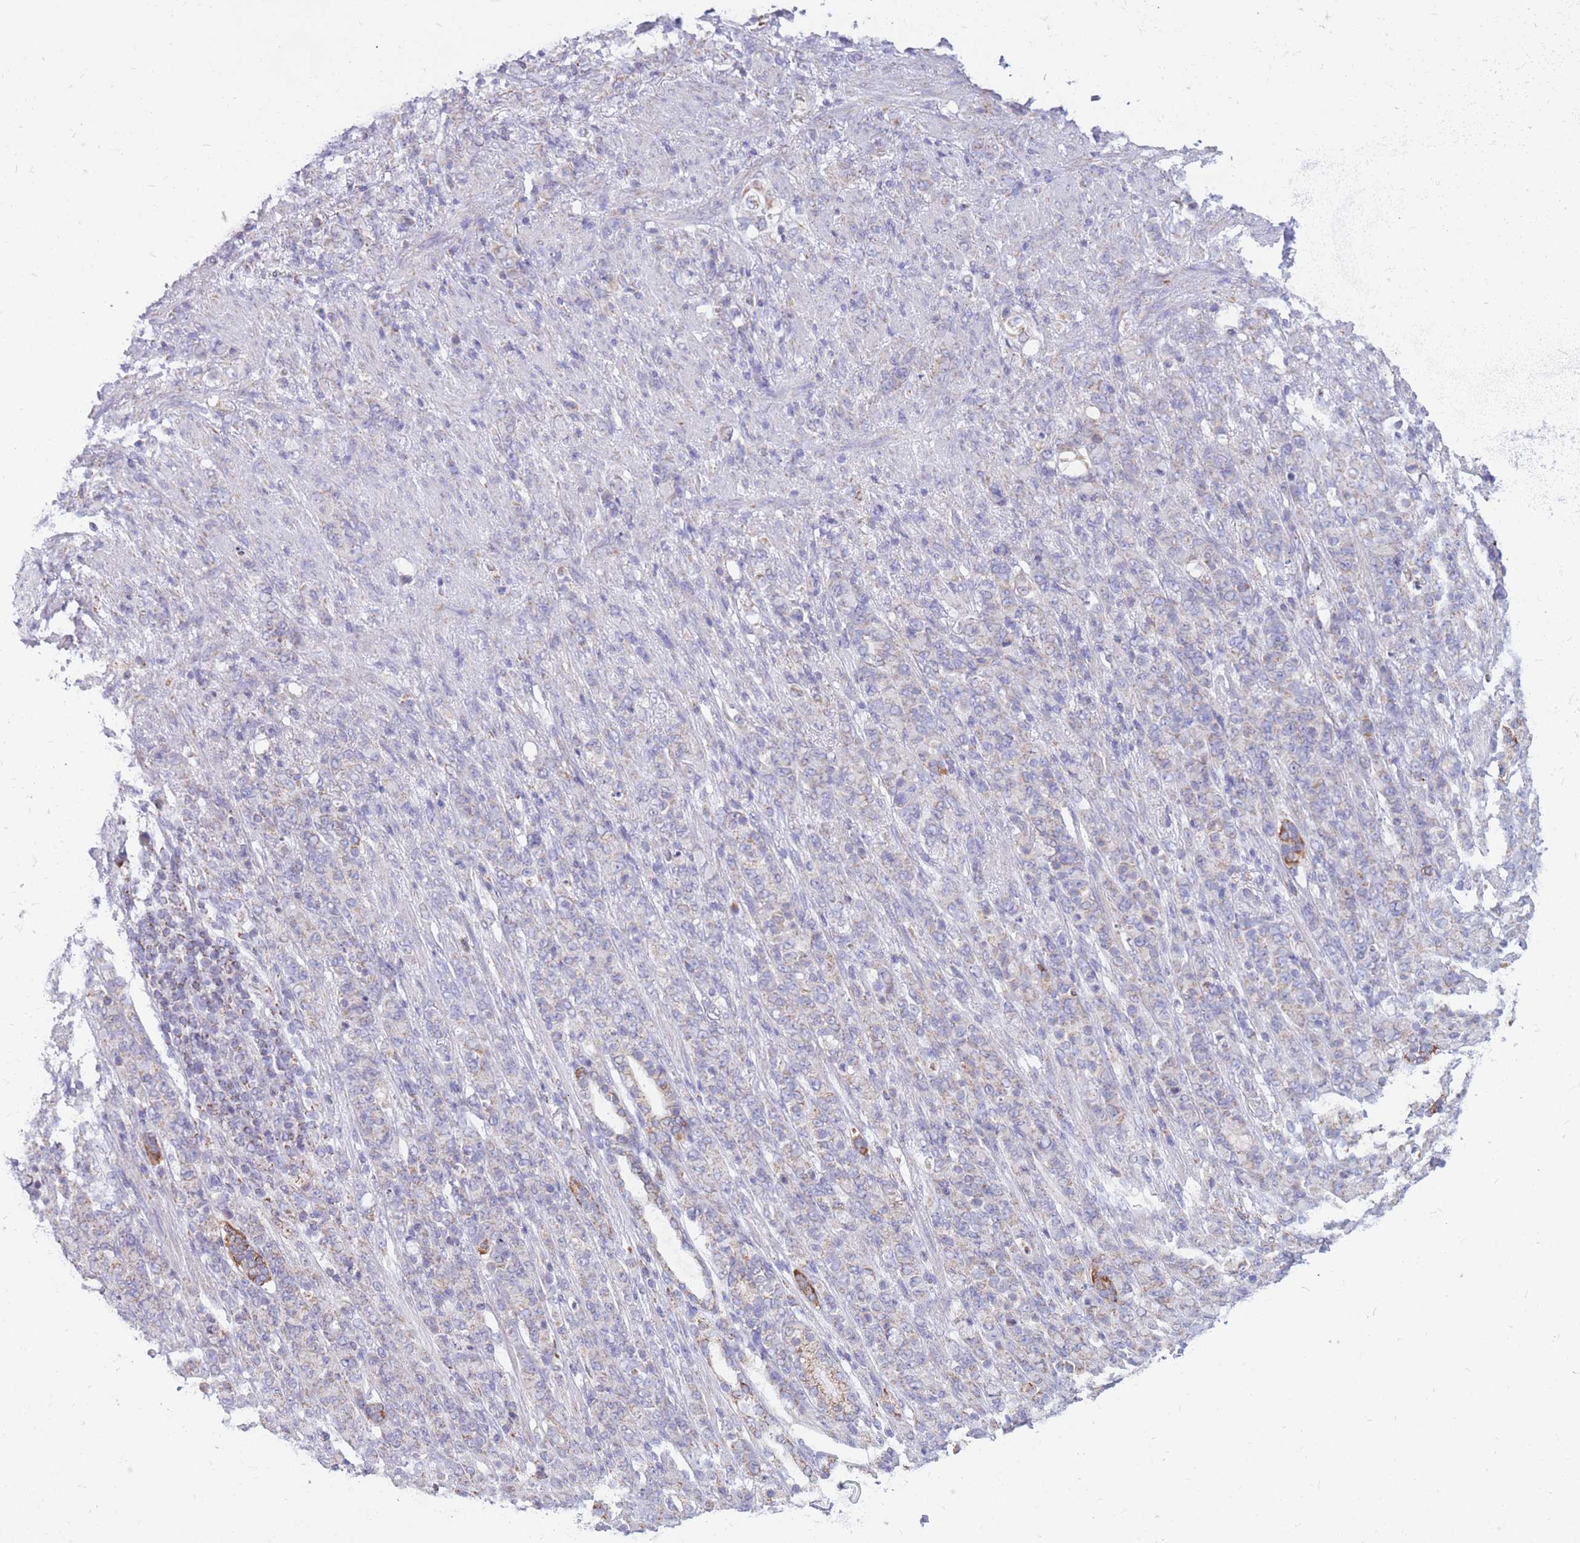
{"staining": {"intensity": "negative", "quantity": "none", "location": "none"}, "tissue": "stomach cancer", "cell_type": "Tumor cells", "image_type": "cancer", "snomed": [{"axis": "morphology", "description": "Adenocarcinoma, NOS"}, {"axis": "topography", "description": "Stomach"}], "caption": "This is an immunohistochemistry image of adenocarcinoma (stomach). There is no expression in tumor cells.", "gene": "PCSK1", "patient": {"sex": "female", "age": 79}}